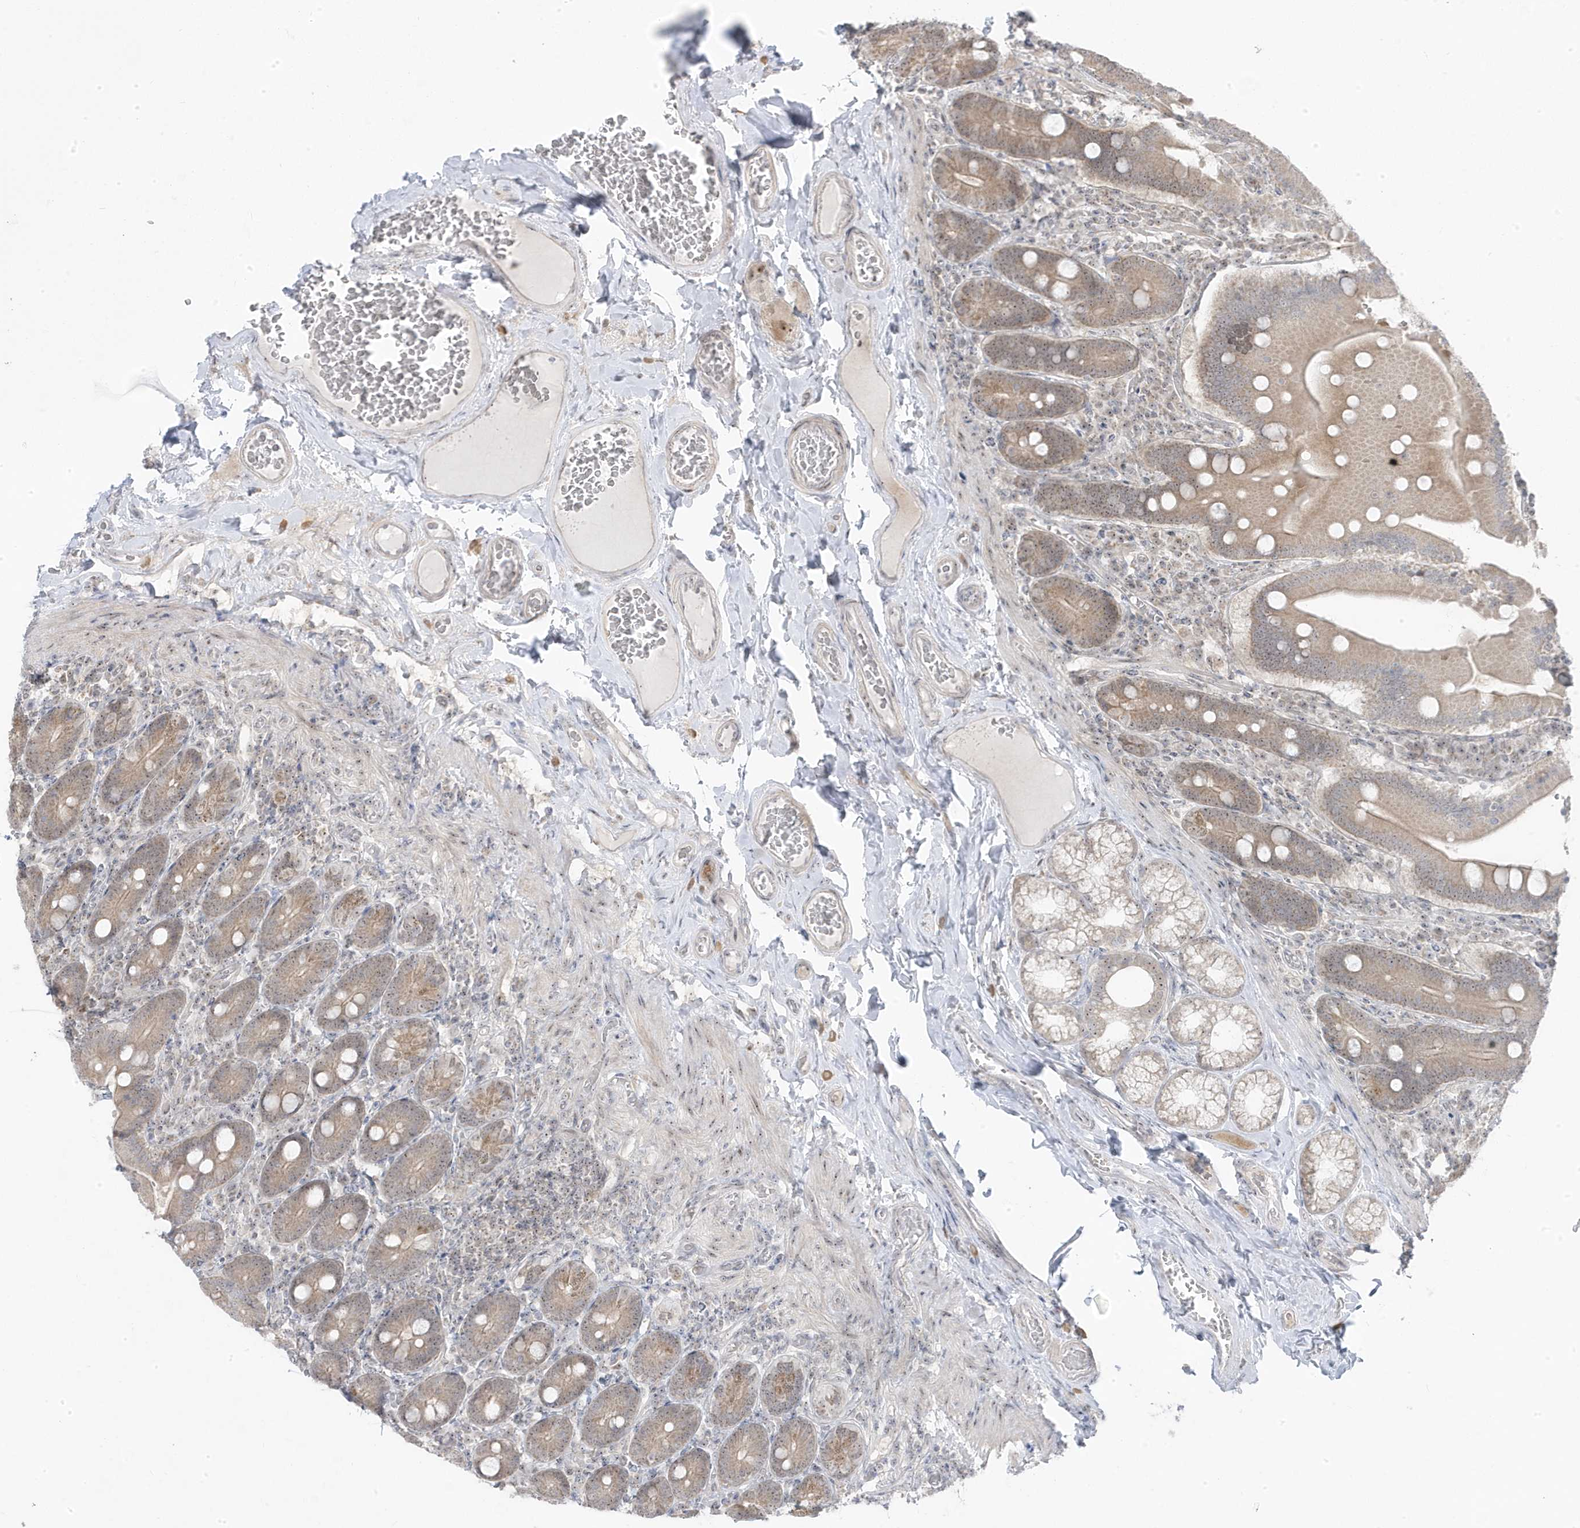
{"staining": {"intensity": "moderate", "quantity": ">75%", "location": "cytoplasmic/membranous"}, "tissue": "duodenum", "cell_type": "Glandular cells", "image_type": "normal", "snomed": [{"axis": "morphology", "description": "Normal tissue, NOS"}, {"axis": "topography", "description": "Duodenum"}], "caption": "Duodenum stained with immunohistochemistry (IHC) displays moderate cytoplasmic/membranous staining in about >75% of glandular cells. (DAB (3,3'-diaminobenzidine) = brown stain, brightfield microscopy at high magnification).", "gene": "TSEN15", "patient": {"sex": "female", "age": 62}}